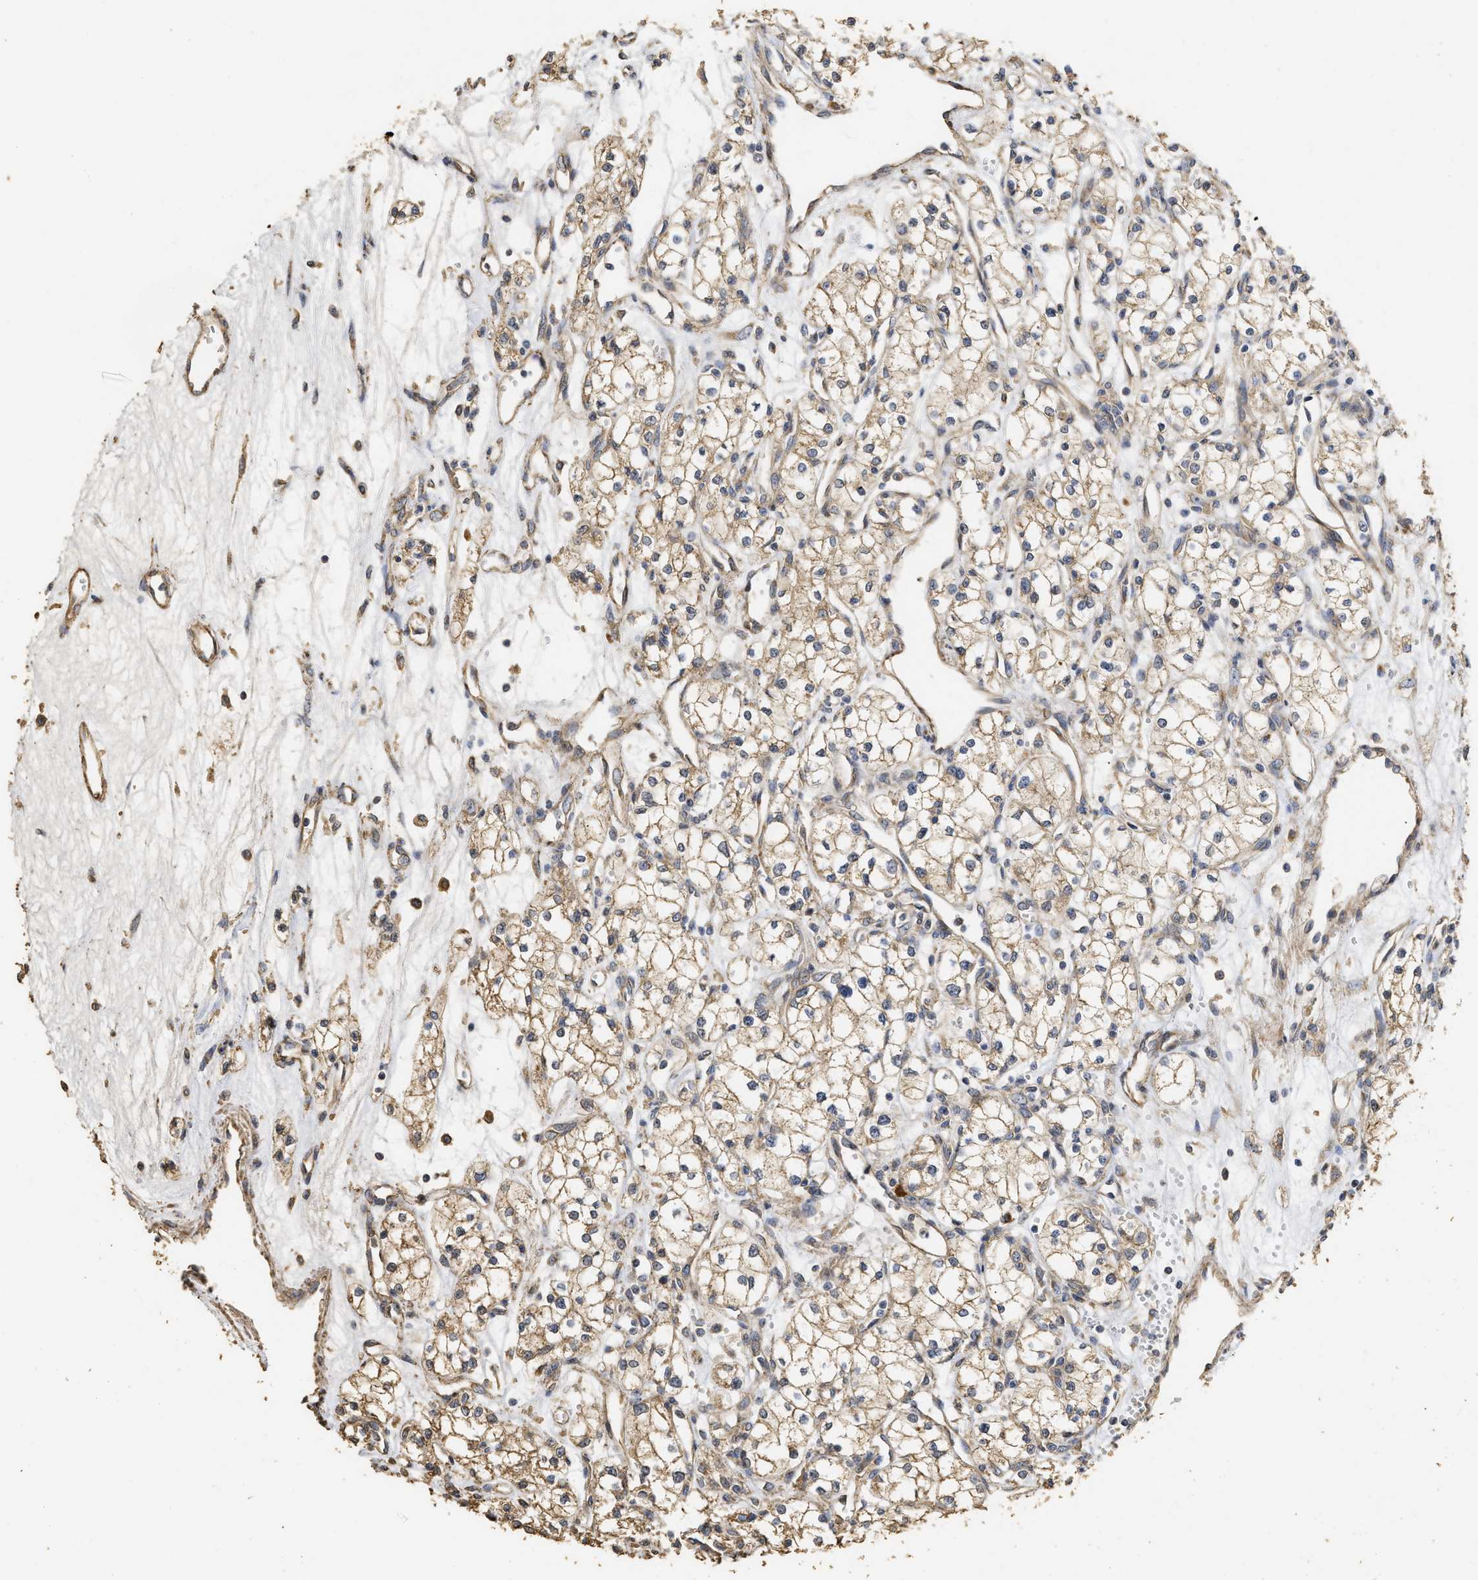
{"staining": {"intensity": "weak", "quantity": ">75%", "location": "cytoplasmic/membranous"}, "tissue": "renal cancer", "cell_type": "Tumor cells", "image_type": "cancer", "snomed": [{"axis": "morphology", "description": "Adenocarcinoma, NOS"}, {"axis": "topography", "description": "Kidney"}], "caption": "IHC (DAB (3,3'-diaminobenzidine)) staining of renal adenocarcinoma exhibits weak cytoplasmic/membranous protein staining in about >75% of tumor cells.", "gene": "NAV1", "patient": {"sex": "male", "age": 59}}